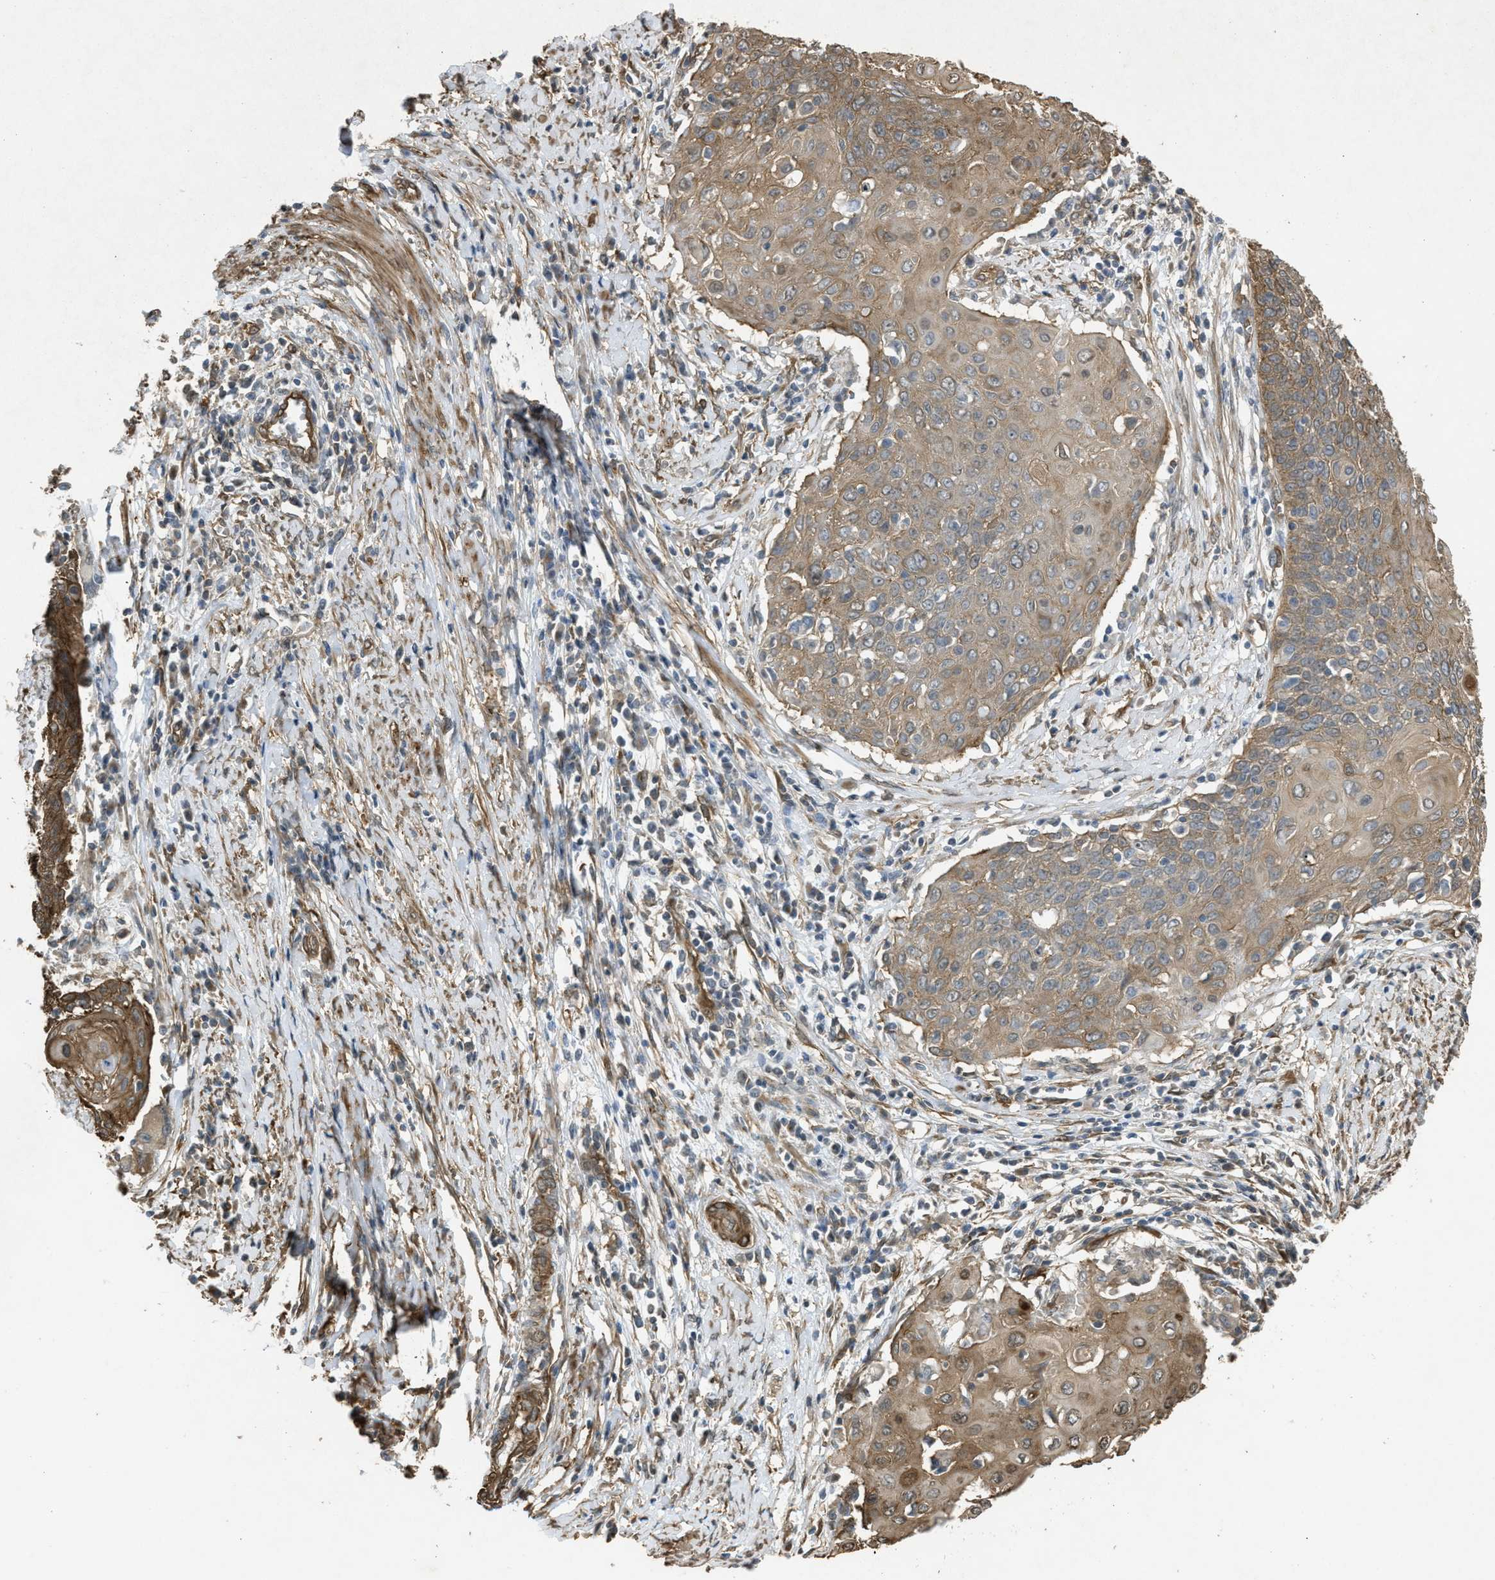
{"staining": {"intensity": "weak", "quantity": ">75%", "location": "cytoplasmic/membranous"}, "tissue": "cervical cancer", "cell_type": "Tumor cells", "image_type": "cancer", "snomed": [{"axis": "morphology", "description": "Squamous cell carcinoma, NOS"}, {"axis": "topography", "description": "Cervix"}], "caption": "Weak cytoplasmic/membranous protein staining is seen in approximately >75% of tumor cells in cervical cancer (squamous cell carcinoma).", "gene": "BAG3", "patient": {"sex": "female", "age": 39}}